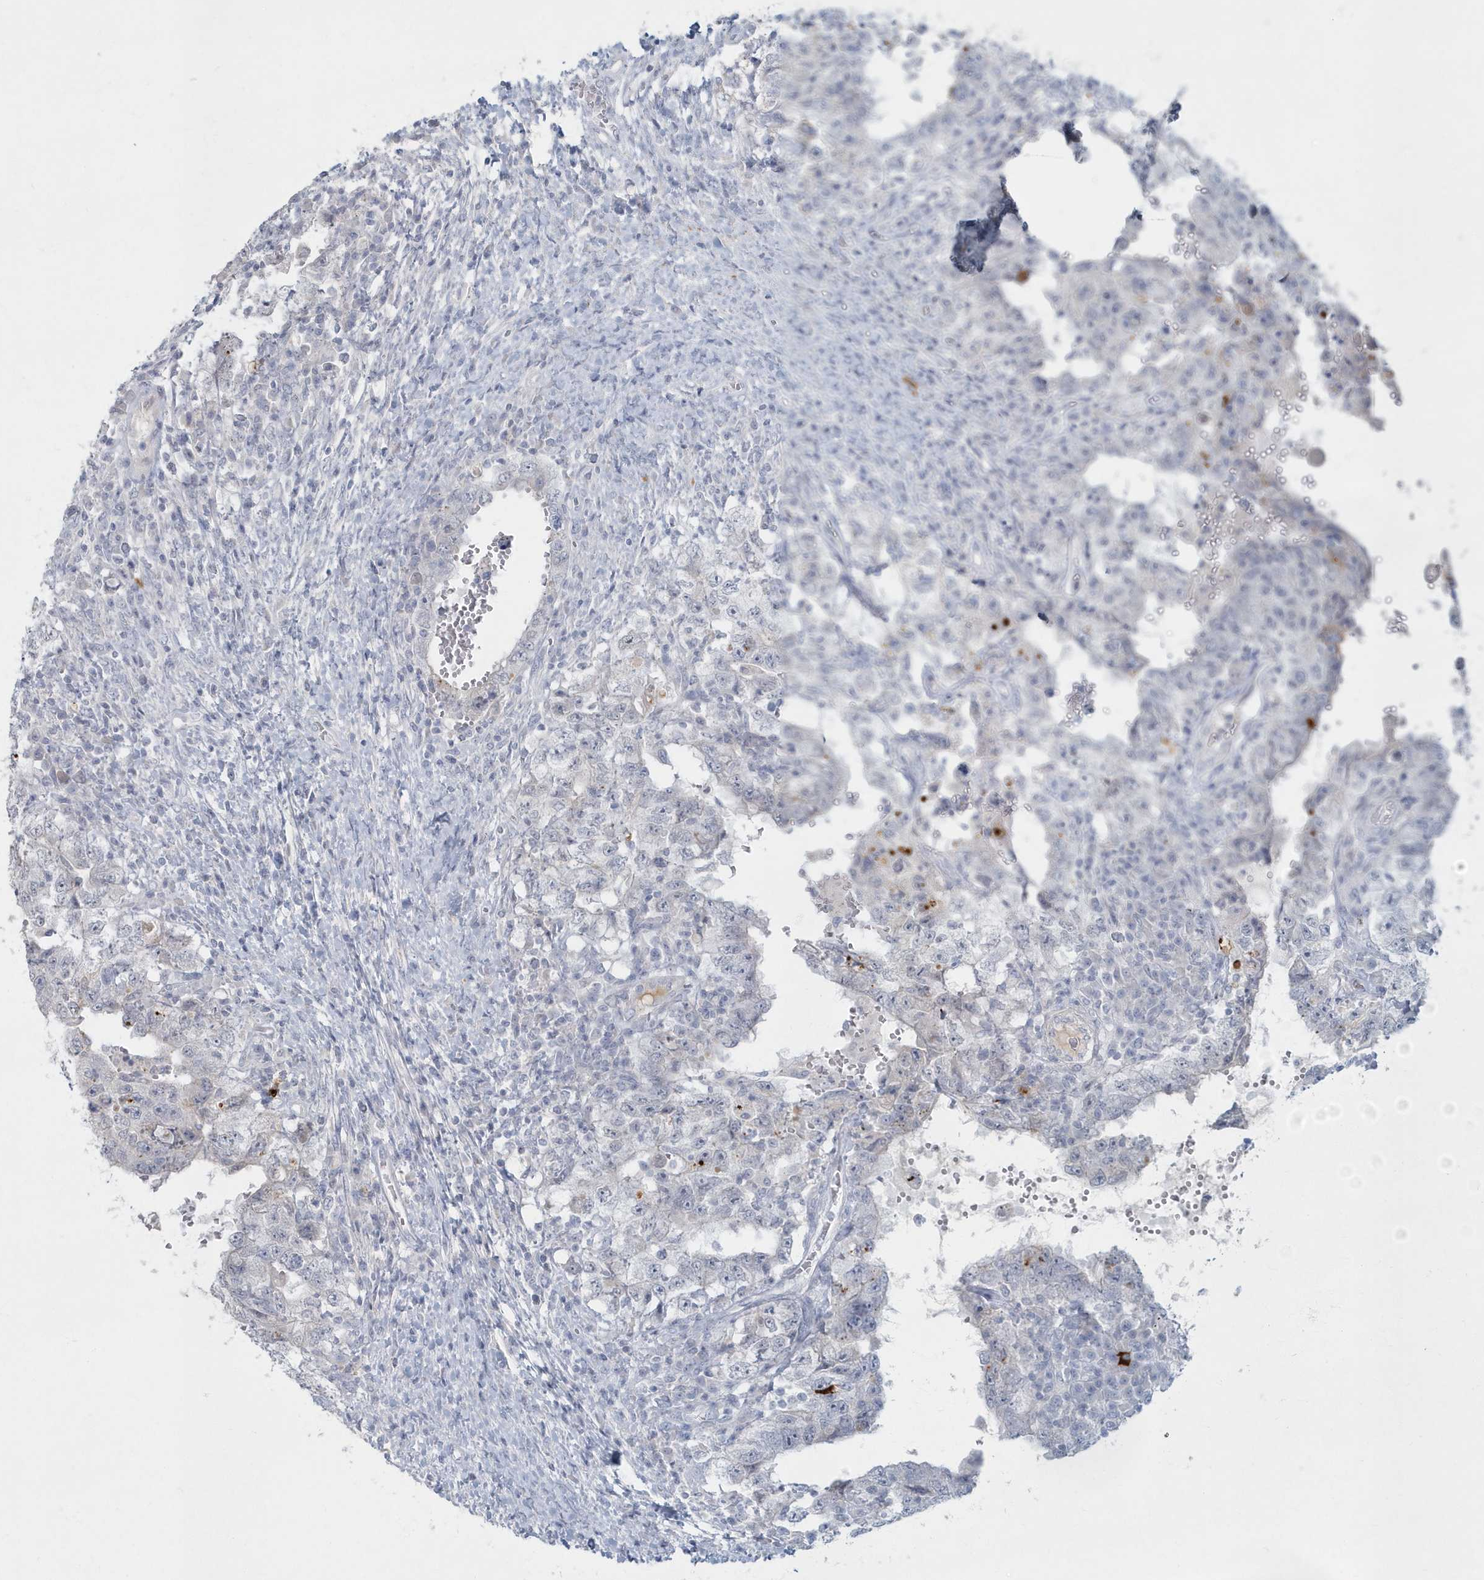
{"staining": {"intensity": "negative", "quantity": "none", "location": "none"}, "tissue": "testis cancer", "cell_type": "Tumor cells", "image_type": "cancer", "snomed": [{"axis": "morphology", "description": "Carcinoma, Embryonal, NOS"}, {"axis": "topography", "description": "Testis"}], "caption": "Tumor cells are negative for protein expression in human testis cancer. The staining was performed using DAB (3,3'-diaminobenzidine) to visualize the protein expression in brown, while the nuclei were stained in blue with hematoxylin (Magnification: 20x).", "gene": "MYOT", "patient": {"sex": "male", "age": 26}}